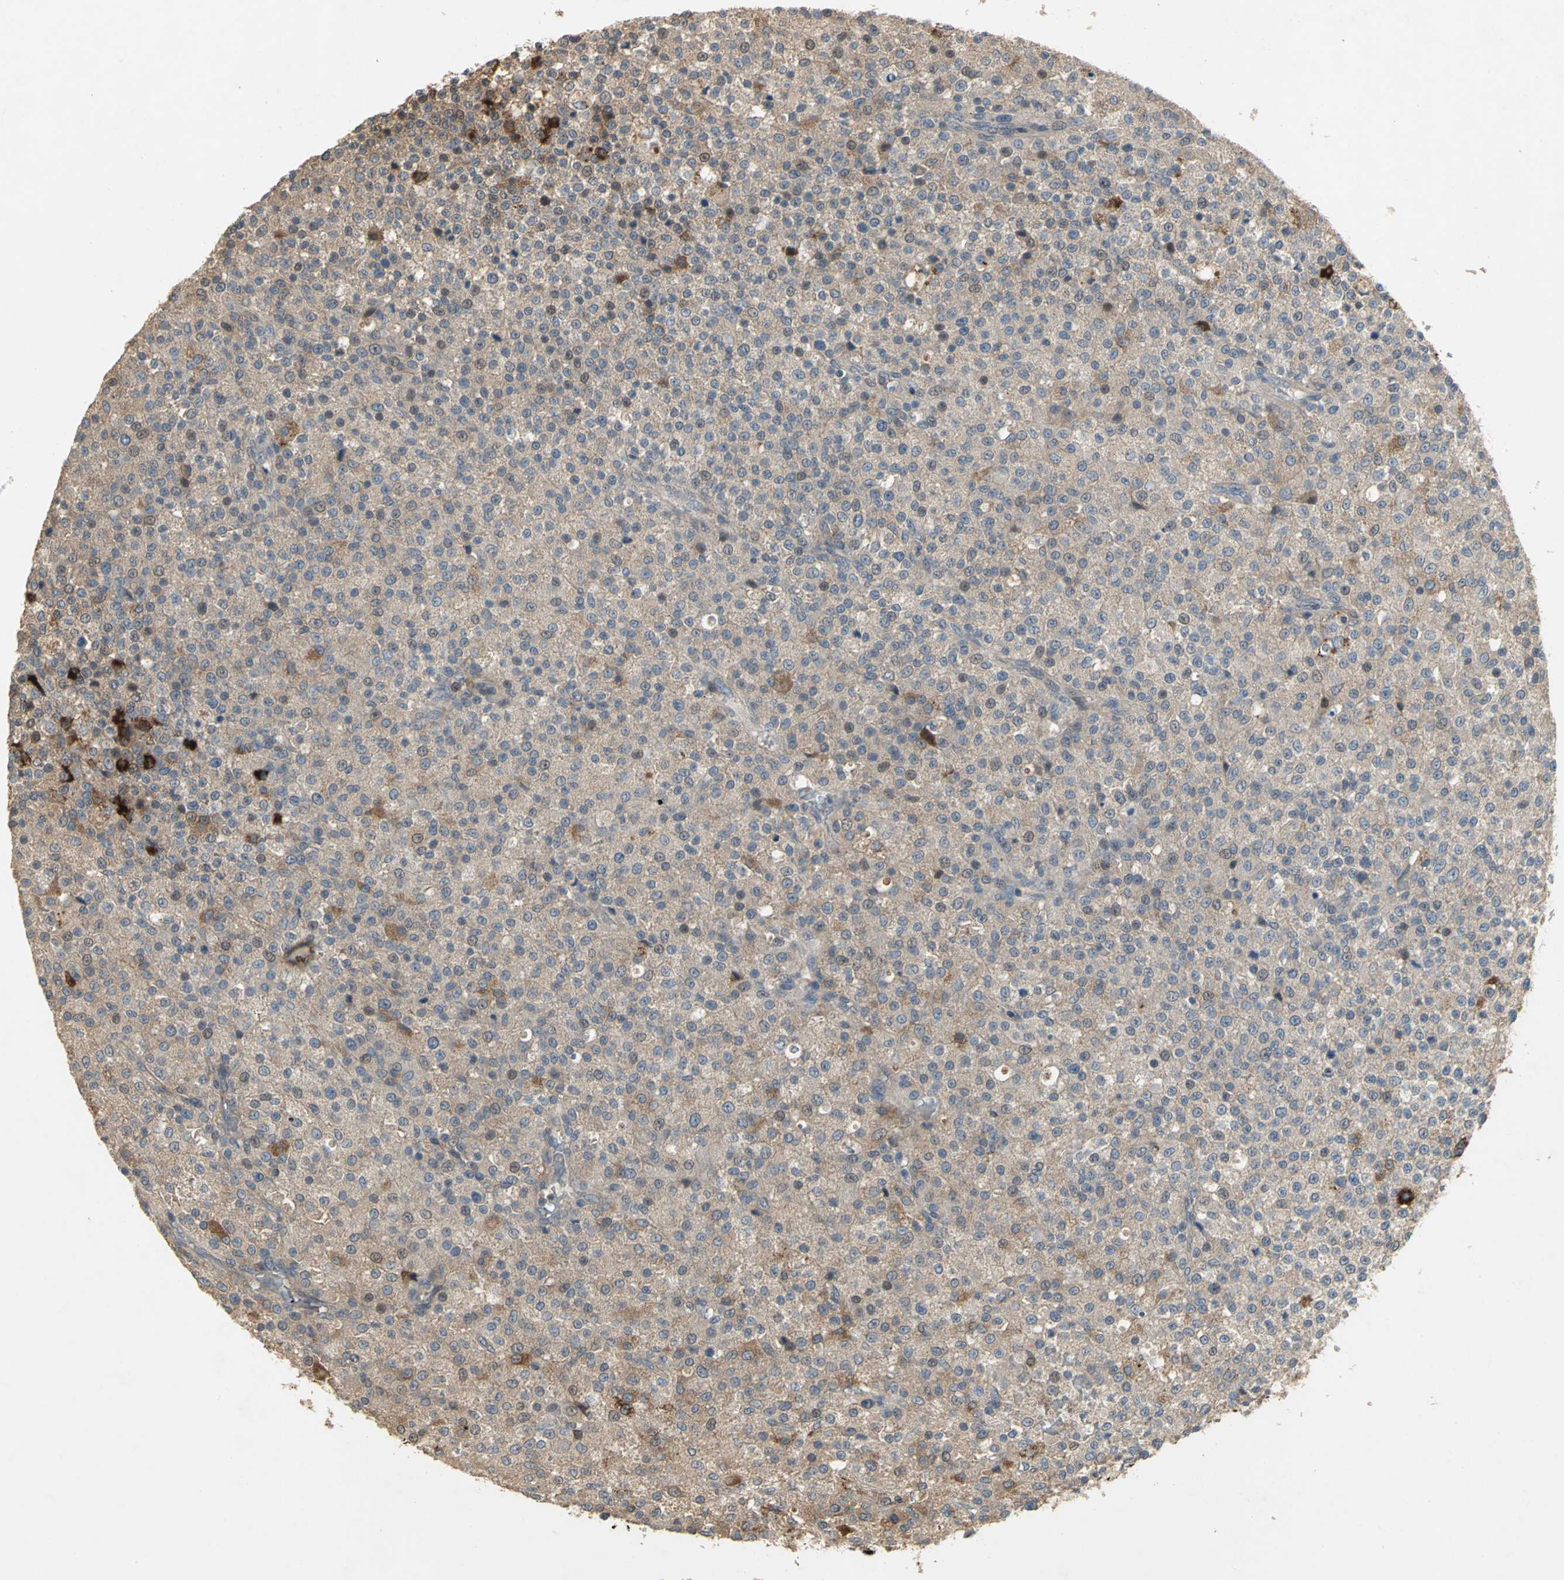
{"staining": {"intensity": "weak", "quantity": ">75%", "location": "cytoplasmic/membranous"}, "tissue": "testis cancer", "cell_type": "Tumor cells", "image_type": "cancer", "snomed": [{"axis": "morphology", "description": "Seminoma, NOS"}, {"axis": "topography", "description": "Testis"}], "caption": "Testis cancer (seminoma) stained with DAB immunohistochemistry reveals low levels of weak cytoplasmic/membranous positivity in about >75% of tumor cells.", "gene": "MET", "patient": {"sex": "male", "age": 59}}